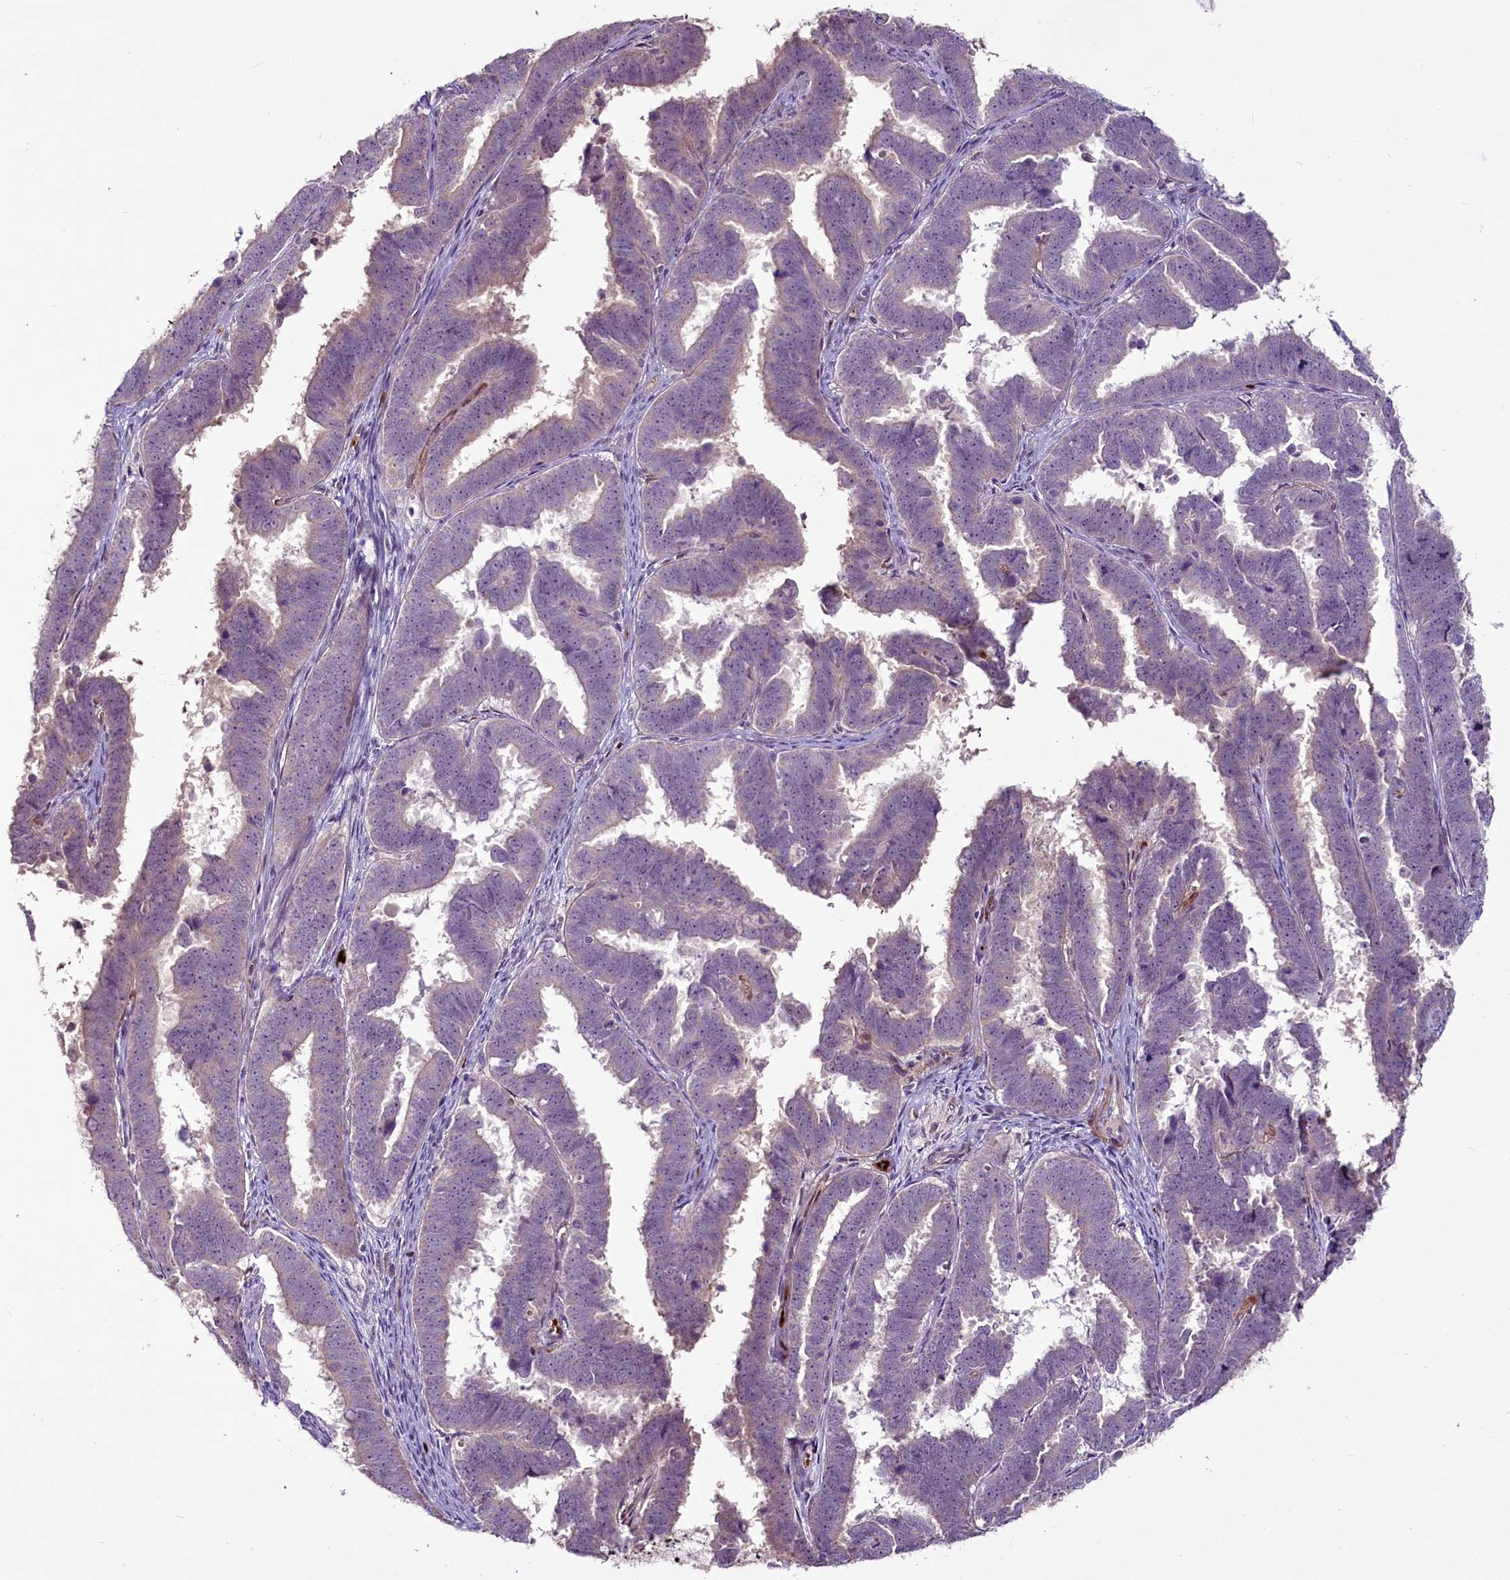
{"staining": {"intensity": "weak", "quantity": "<25%", "location": "cytoplasmic/membranous"}, "tissue": "endometrial cancer", "cell_type": "Tumor cells", "image_type": "cancer", "snomed": [{"axis": "morphology", "description": "Adenocarcinoma, NOS"}, {"axis": "topography", "description": "Endometrium"}], "caption": "Endometrial adenocarcinoma stained for a protein using IHC reveals no expression tumor cells.", "gene": "SUSD3", "patient": {"sex": "female", "age": 75}}